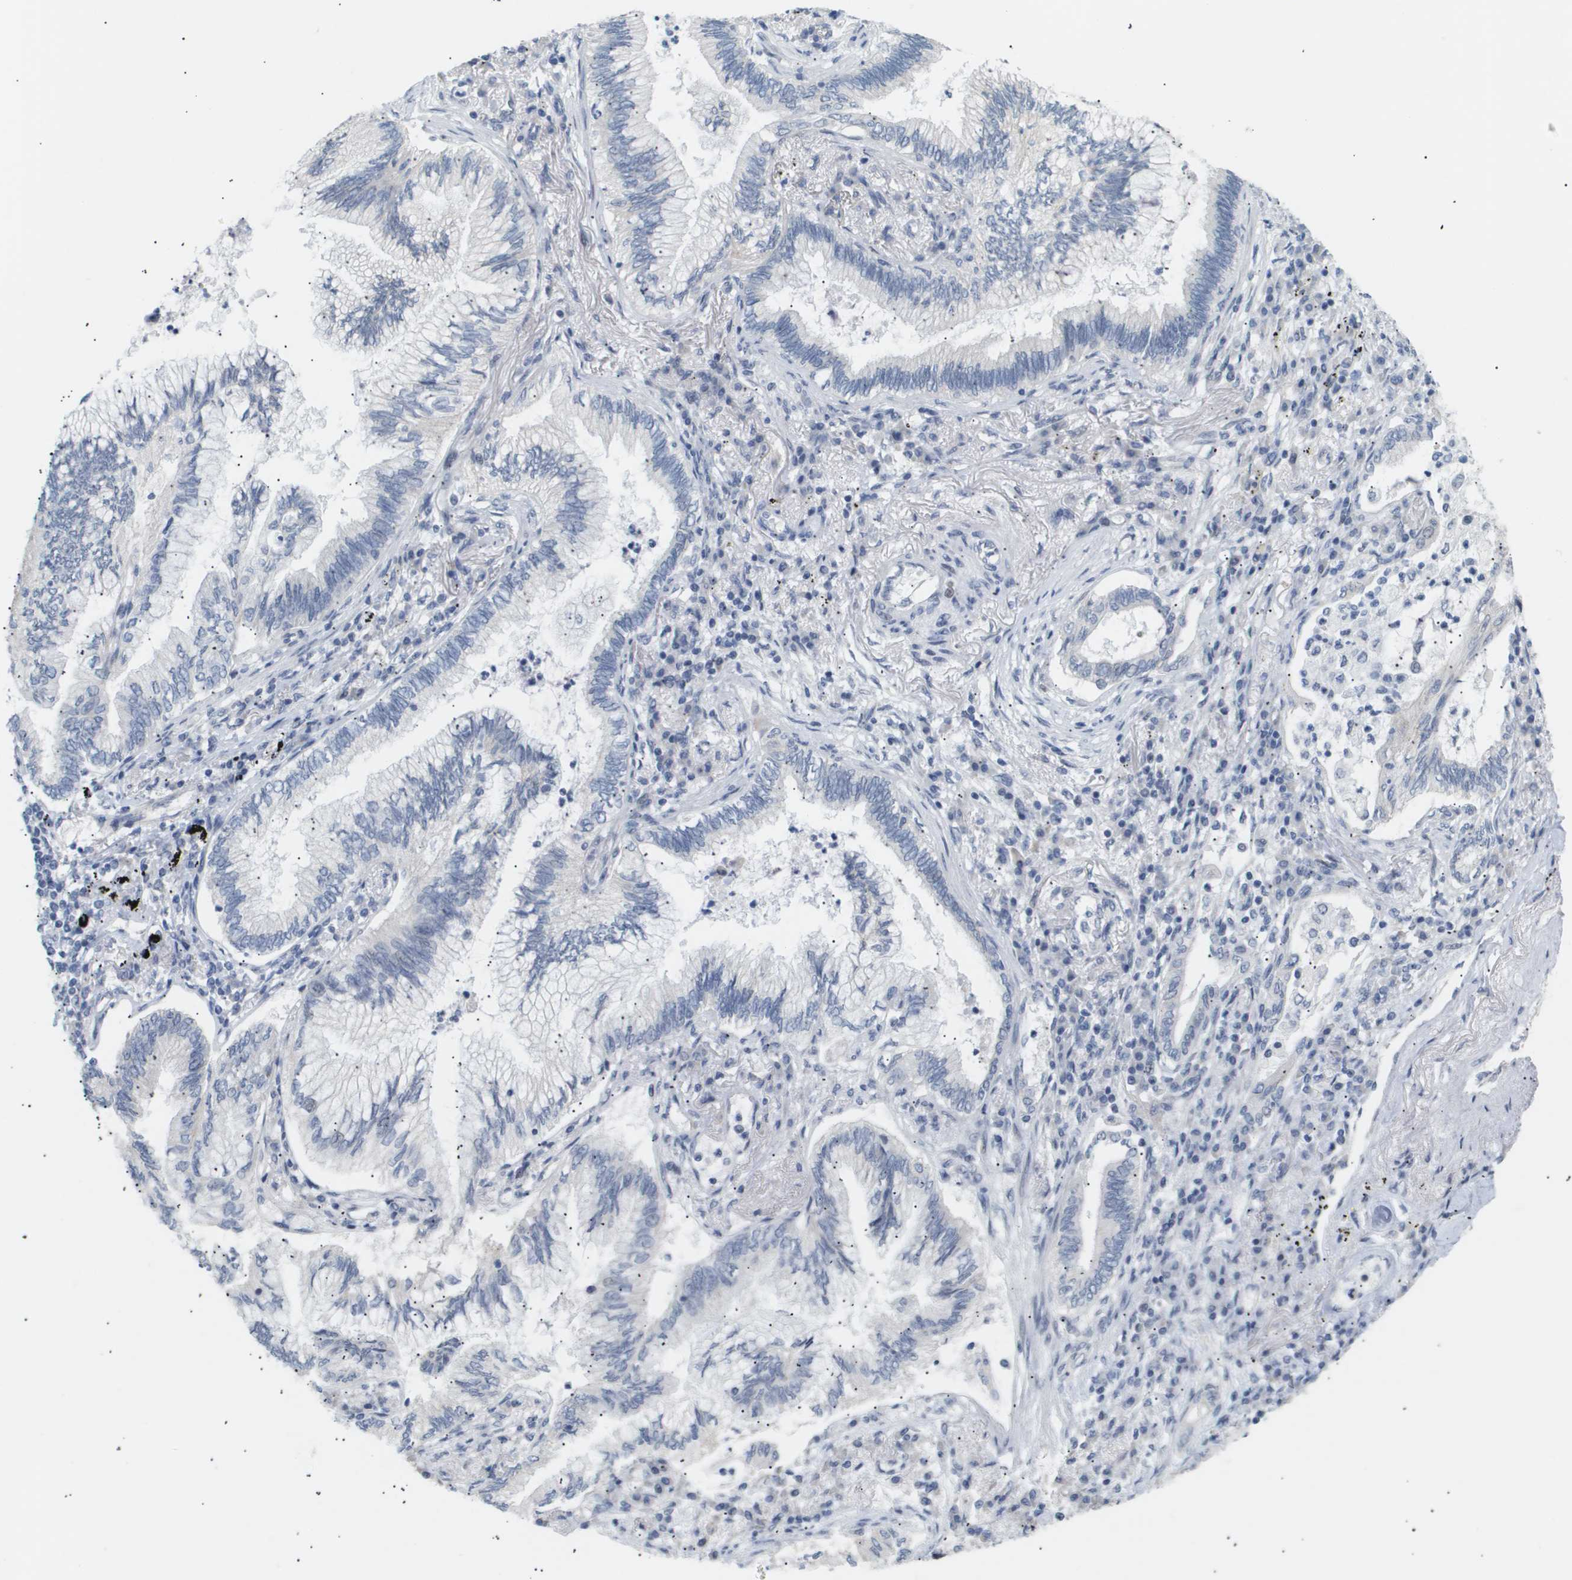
{"staining": {"intensity": "negative", "quantity": "none", "location": "none"}, "tissue": "lung cancer", "cell_type": "Tumor cells", "image_type": "cancer", "snomed": [{"axis": "morphology", "description": "Normal tissue, NOS"}, {"axis": "morphology", "description": "Adenocarcinoma, NOS"}, {"axis": "topography", "description": "Bronchus"}, {"axis": "topography", "description": "Lung"}], "caption": "Tumor cells are negative for protein expression in human adenocarcinoma (lung).", "gene": "PPARD", "patient": {"sex": "female", "age": 70}}